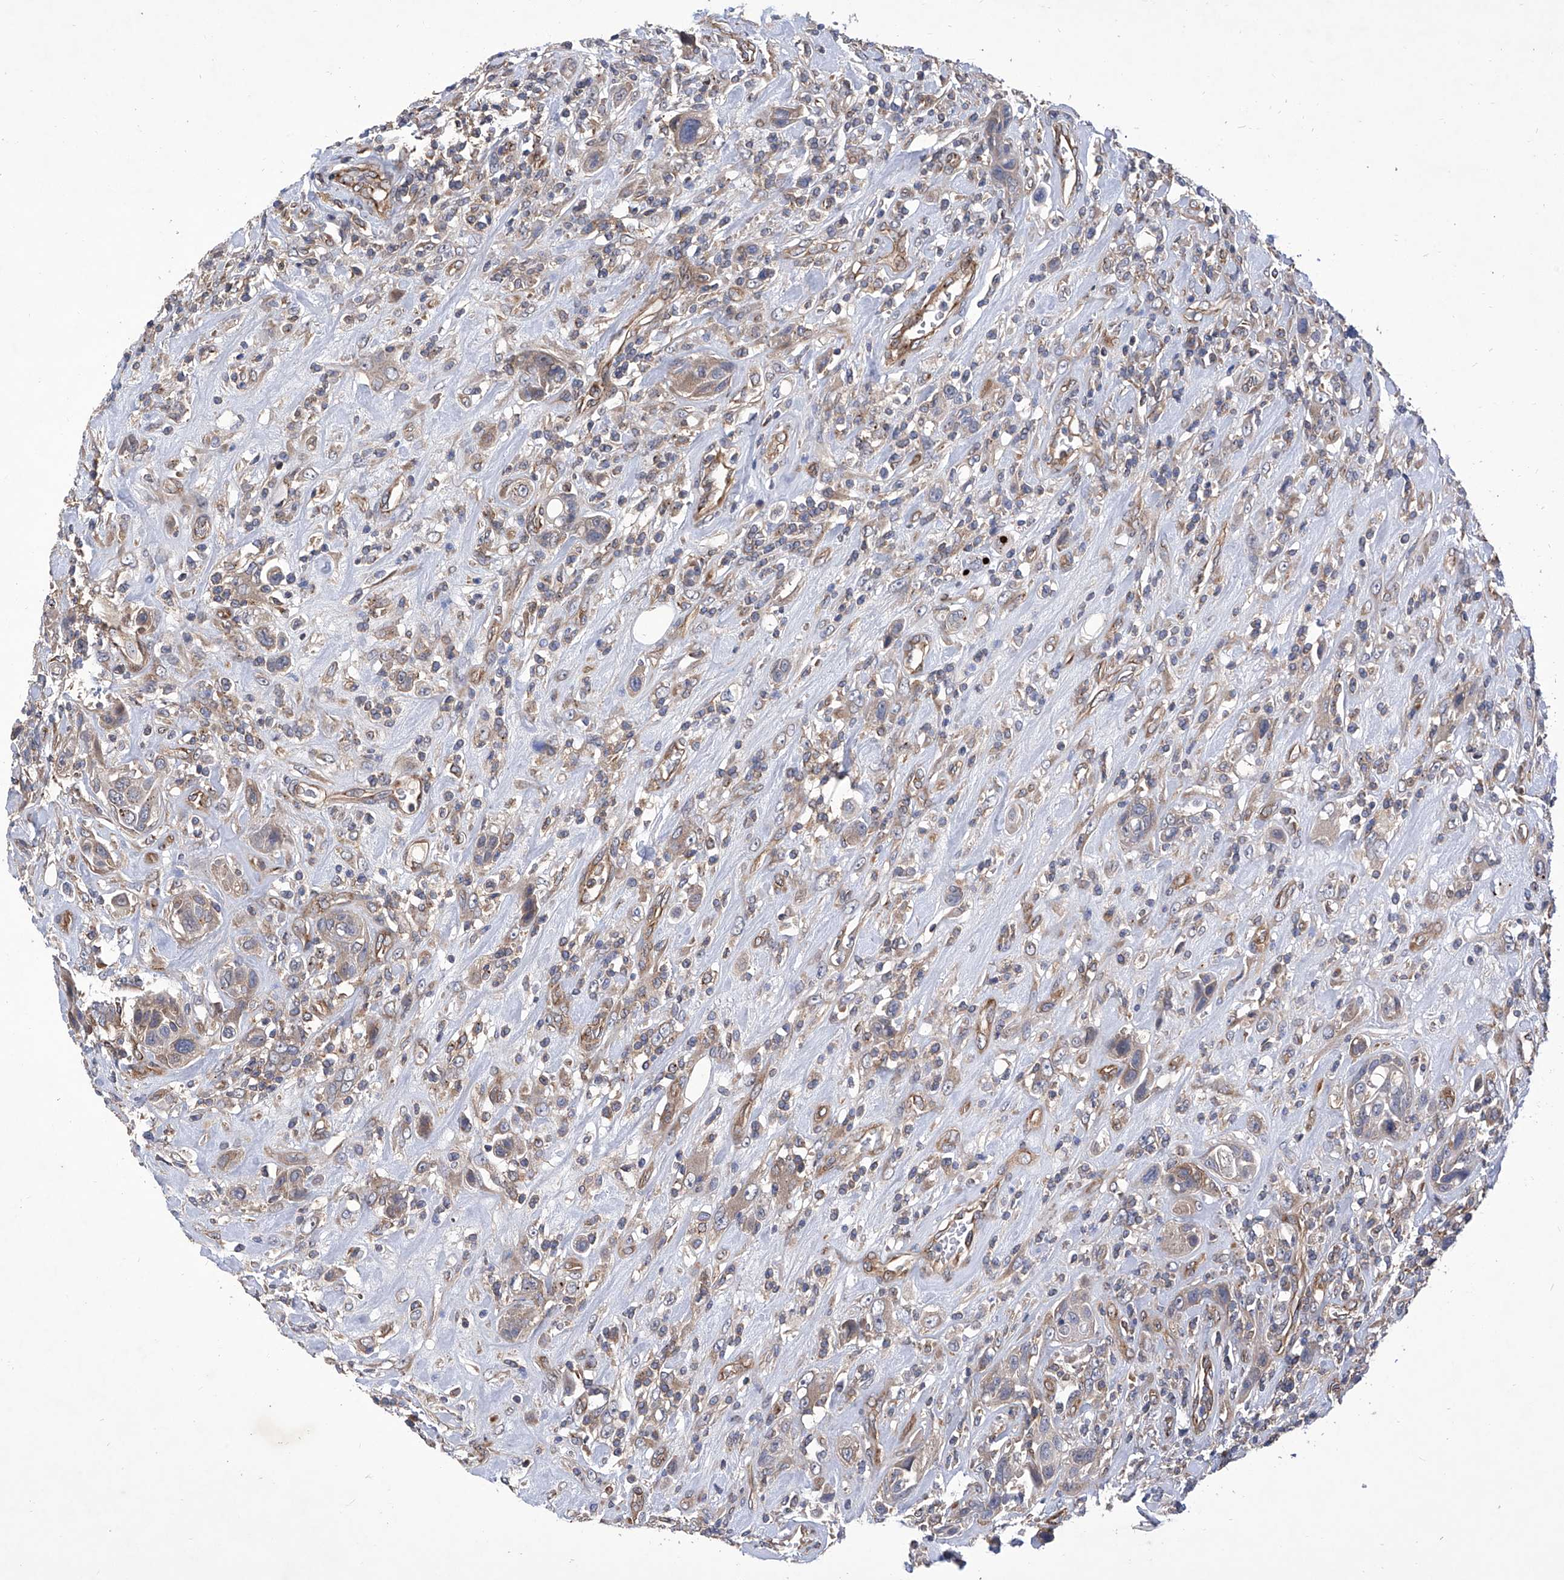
{"staining": {"intensity": "weak", "quantity": "25%-75%", "location": "cytoplasmic/membranous"}, "tissue": "urothelial cancer", "cell_type": "Tumor cells", "image_type": "cancer", "snomed": [{"axis": "morphology", "description": "Urothelial carcinoma, High grade"}, {"axis": "topography", "description": "Urinary bladder"}], "caption": "Protein expression analysis of urothelial cancer demonstrates weak cytoplasmic/membranous staining in about 25%-75% of tumor cells.", "gene": "TJAP1", "patient": {"sex": "male", "age": 50}}